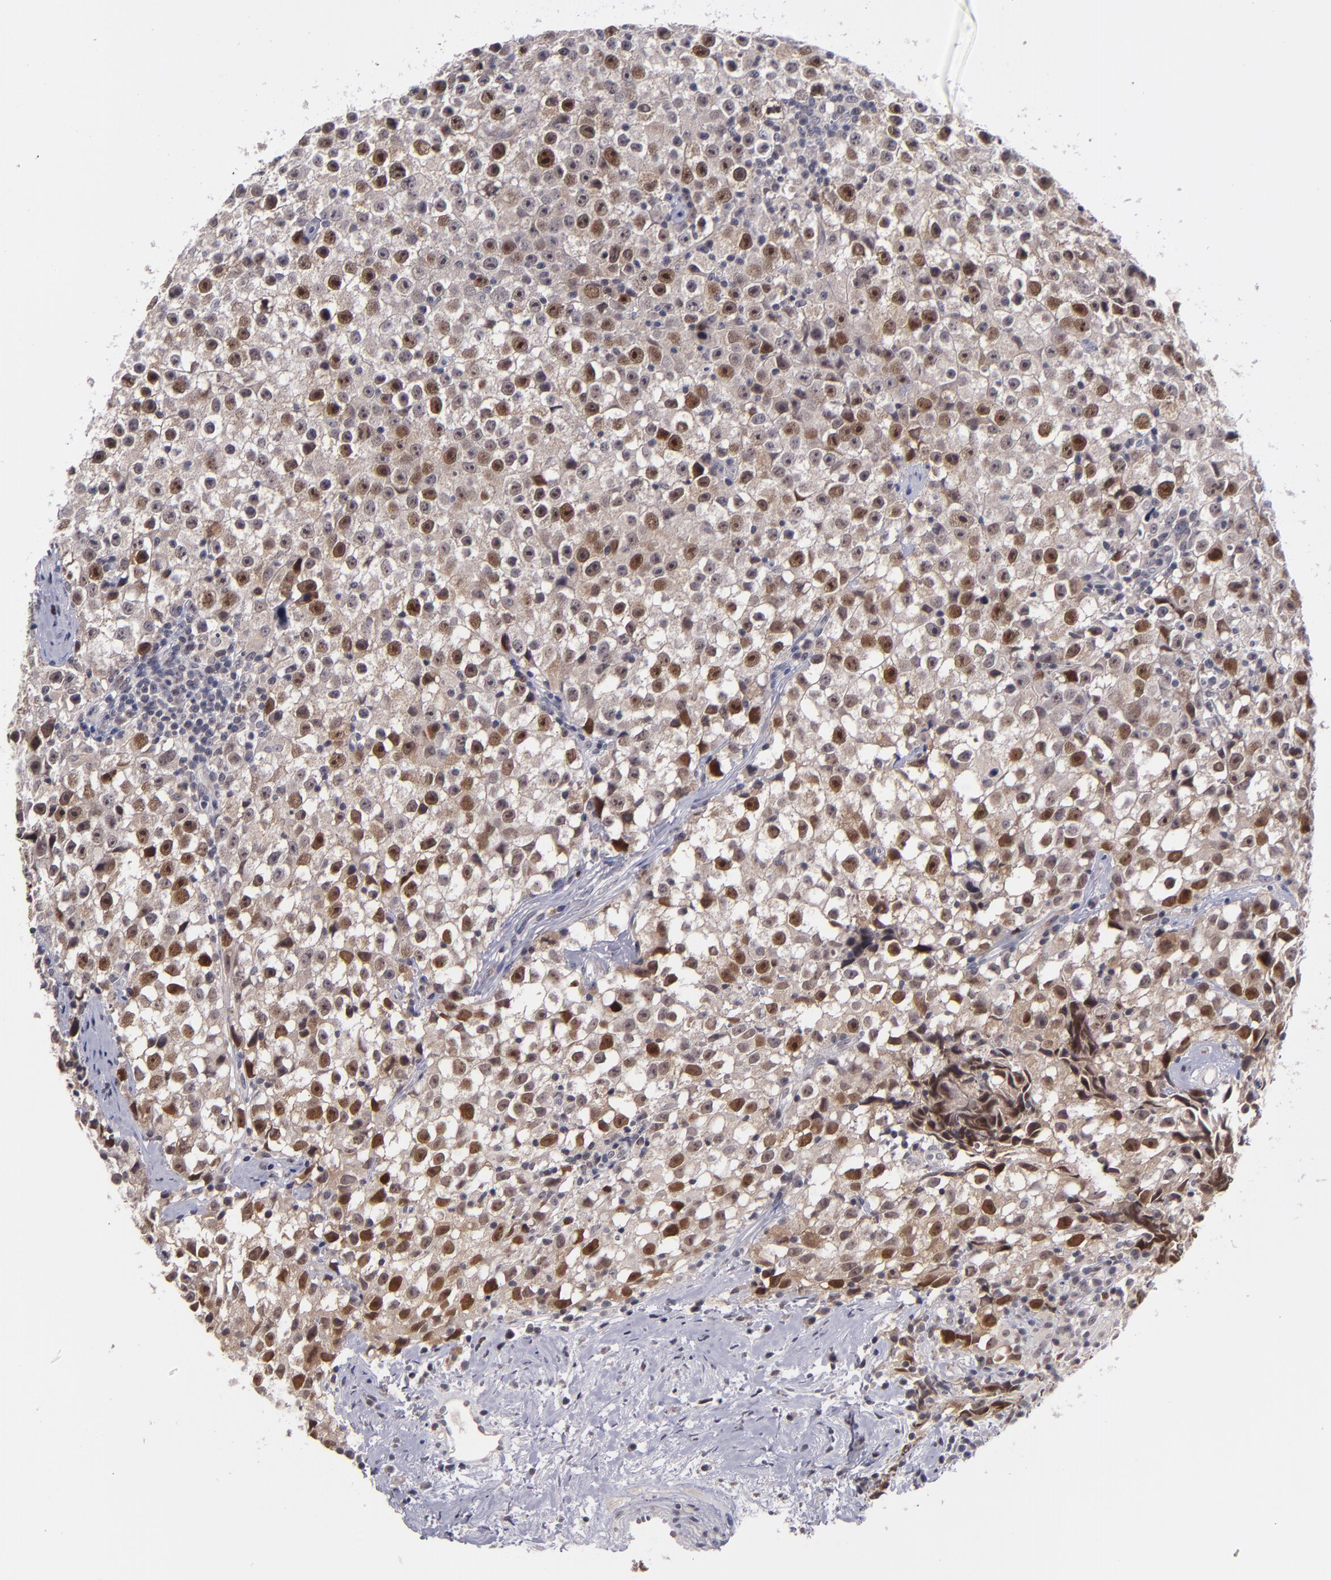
{"staining": {"intensity": "strong", "quantity": "25%-75%", "location": "nuclear"}, "tissue": "testis cancer", "cell_type": "Tumor cells", "image_type": "cancer", "snomed": [{"axis": "morphology", "description": "Seminoma, NOS"}, {"axis": "topography", "description": "Testis"}], "caption": "Immunohistochemical staining of human seminoma (testis) shows high levels of strong nuclear staining in about 25%-75% of tumor cells.", "gene": "CDC7", "patient": {"sex": "male", "age": 35}}